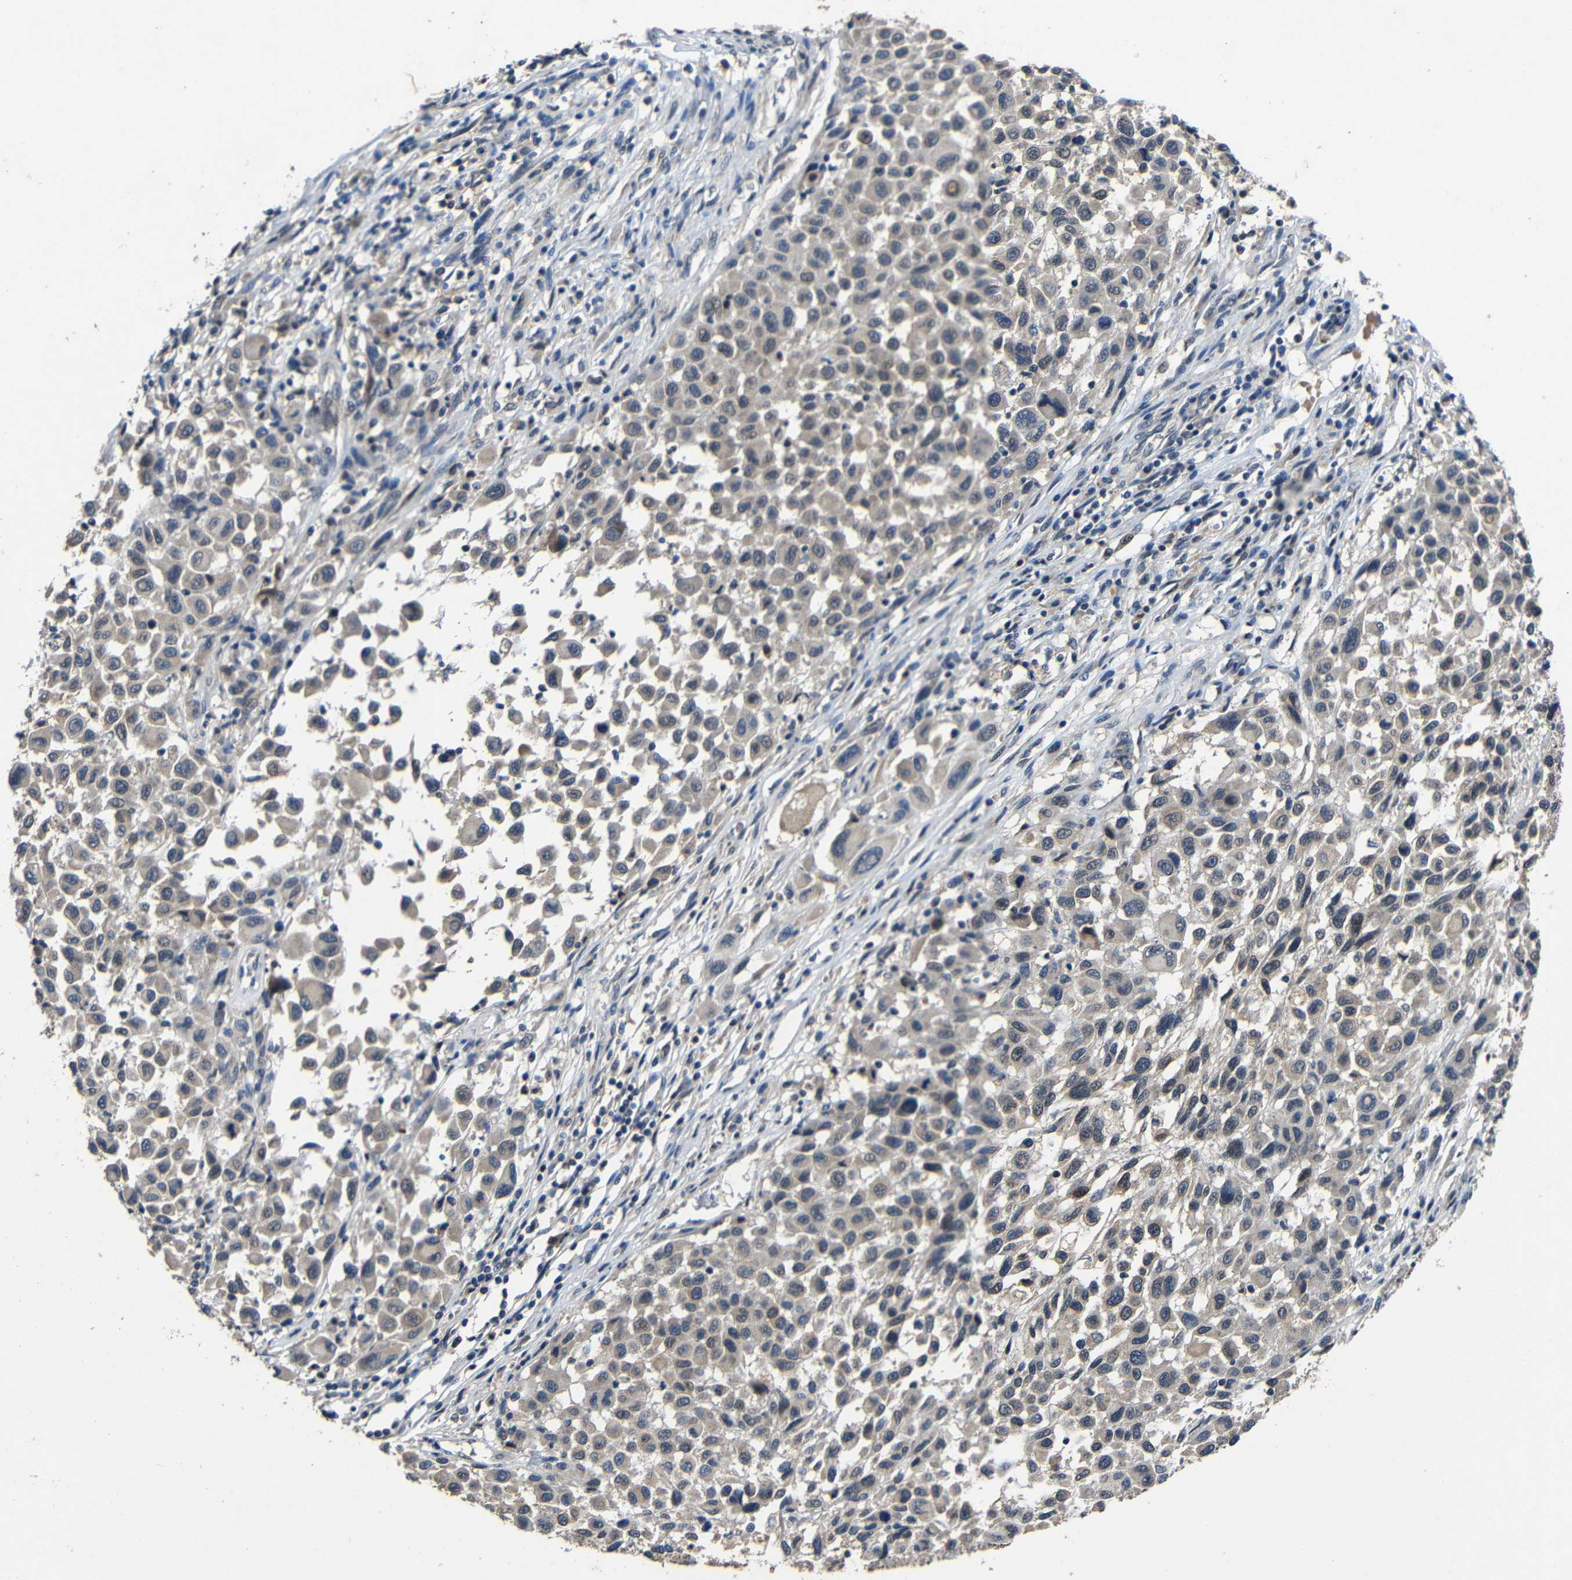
{"staining": {"intensity": "weak", "quantity": ">75%", "location": "cytoplasmic/membranous"}, "tissue": "melanoma", "cell_type": "Tumor cells", "image_type": "cancer", "snomed": [{"axis": "morphology", "description": "Malignant melanoma, Metastatic site"}, {"axis": "topography", "description": "Lymph node"}], "caption": "IHC micrograph of neoplastic tissue: melanoma stained using immunohistochemistry (IHC) displays low levels of weak protein expression localized specifically in the cytoplasmic/membranous of tumor cells, appearing as a cytoplasmic/membranous brown color.", "gene": "C6orf89", "patient": {"sex": "male", "age": 61}}